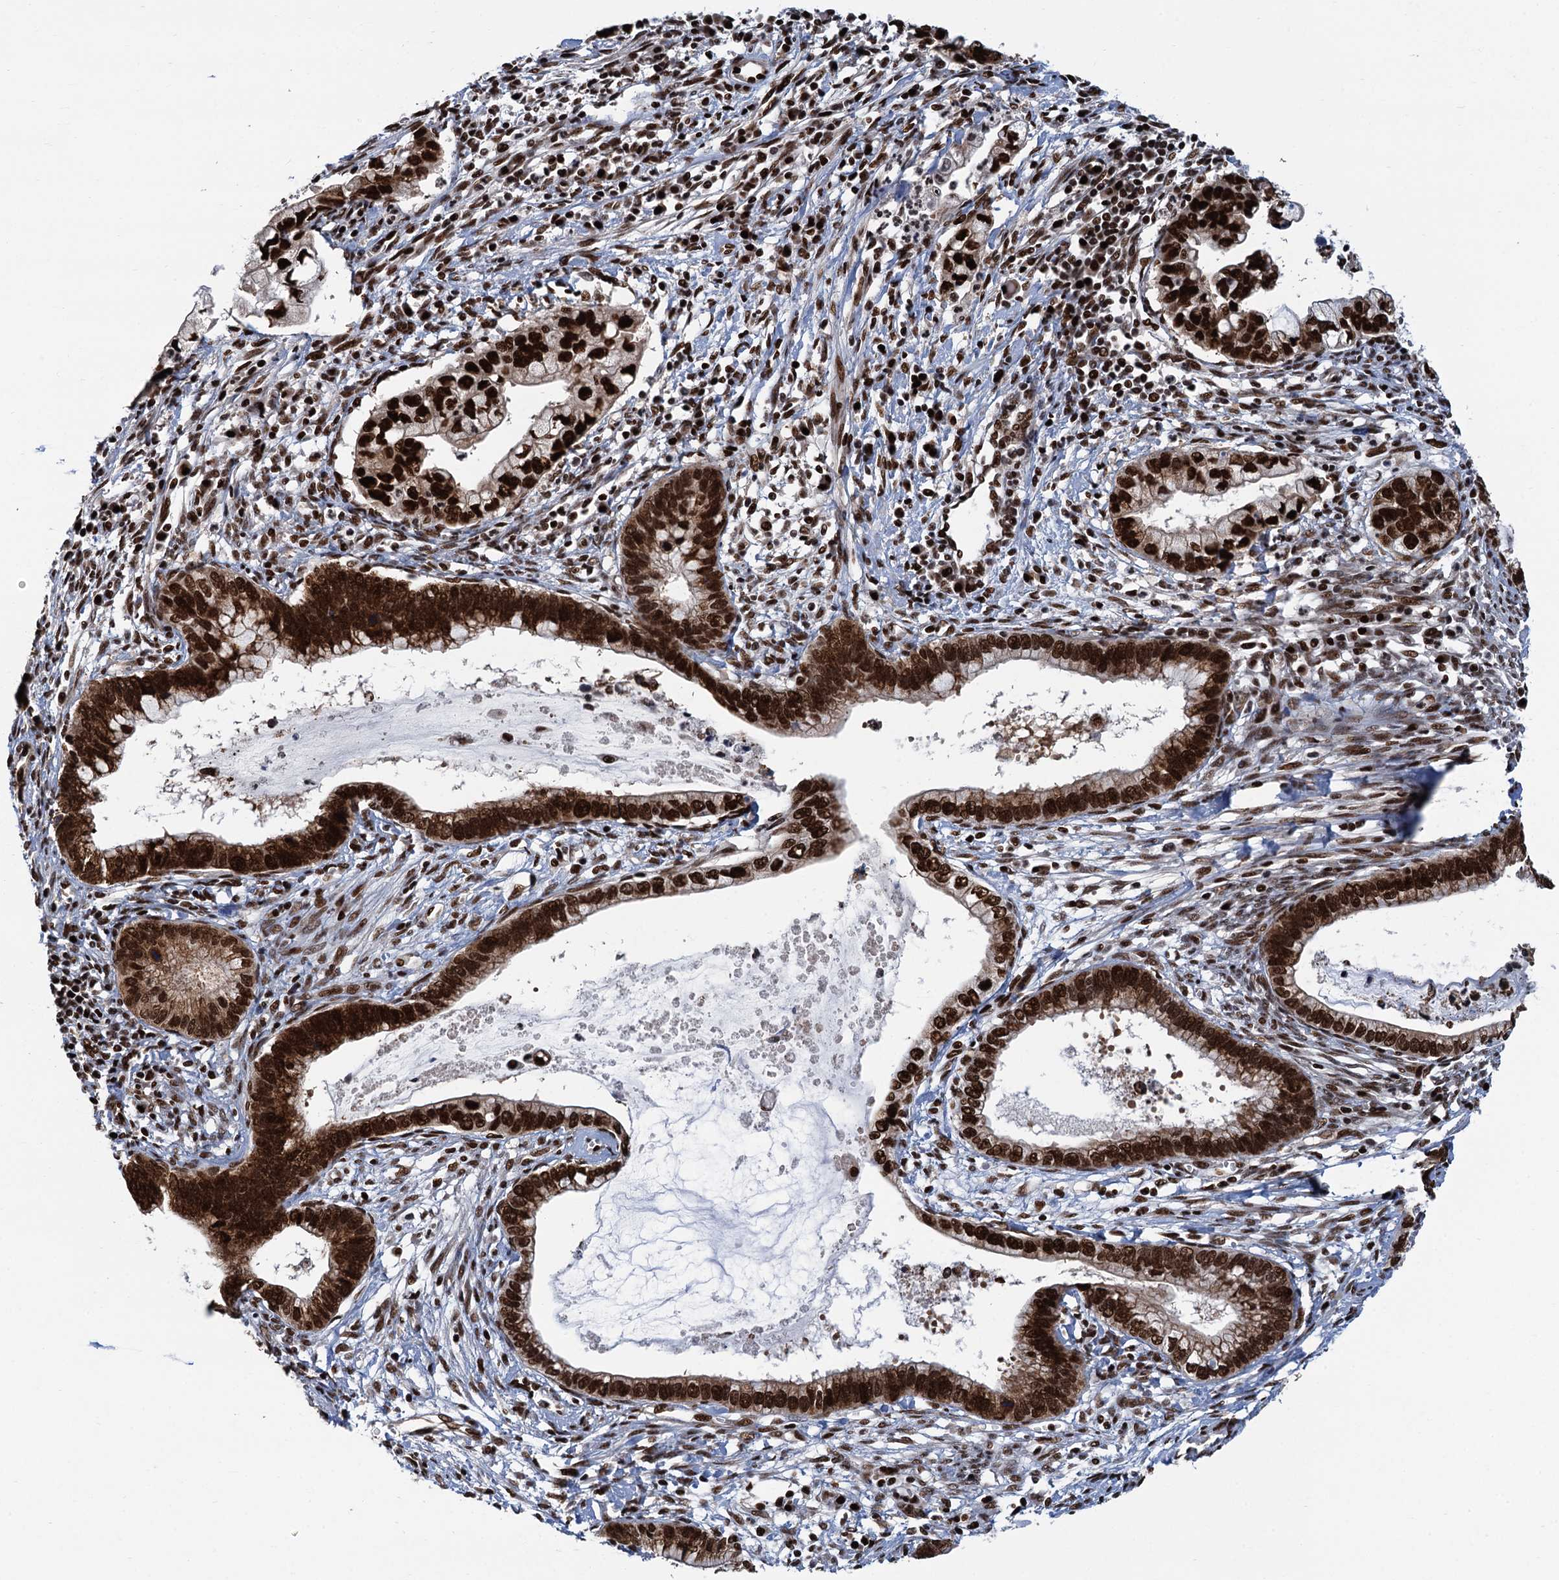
{"staining": {"intensity": "strong", "quantity": ">75%", "location": "cytoplasmic/membranous,nuclear"}, "tissue": "cervical cancer", "cell_type": "Tumor cells", "image_type": "cancer", "snomed": [{"axis": "morphology", "description": "Adenocarcinoma, NOS"}, {"axis": "topography", "description": "Cervix"}], "caption": "Immunohistochemistry (IHC) of cervical adenocarcinoma shows high levels of strong cytoplasmic/membranous and nuclear positivity in about >75% of tumor cells. (IHC, brightfield microscopy, high magnification).", "gene": "PPP4R1", "patient": {"sex": "female", "age": 44}}